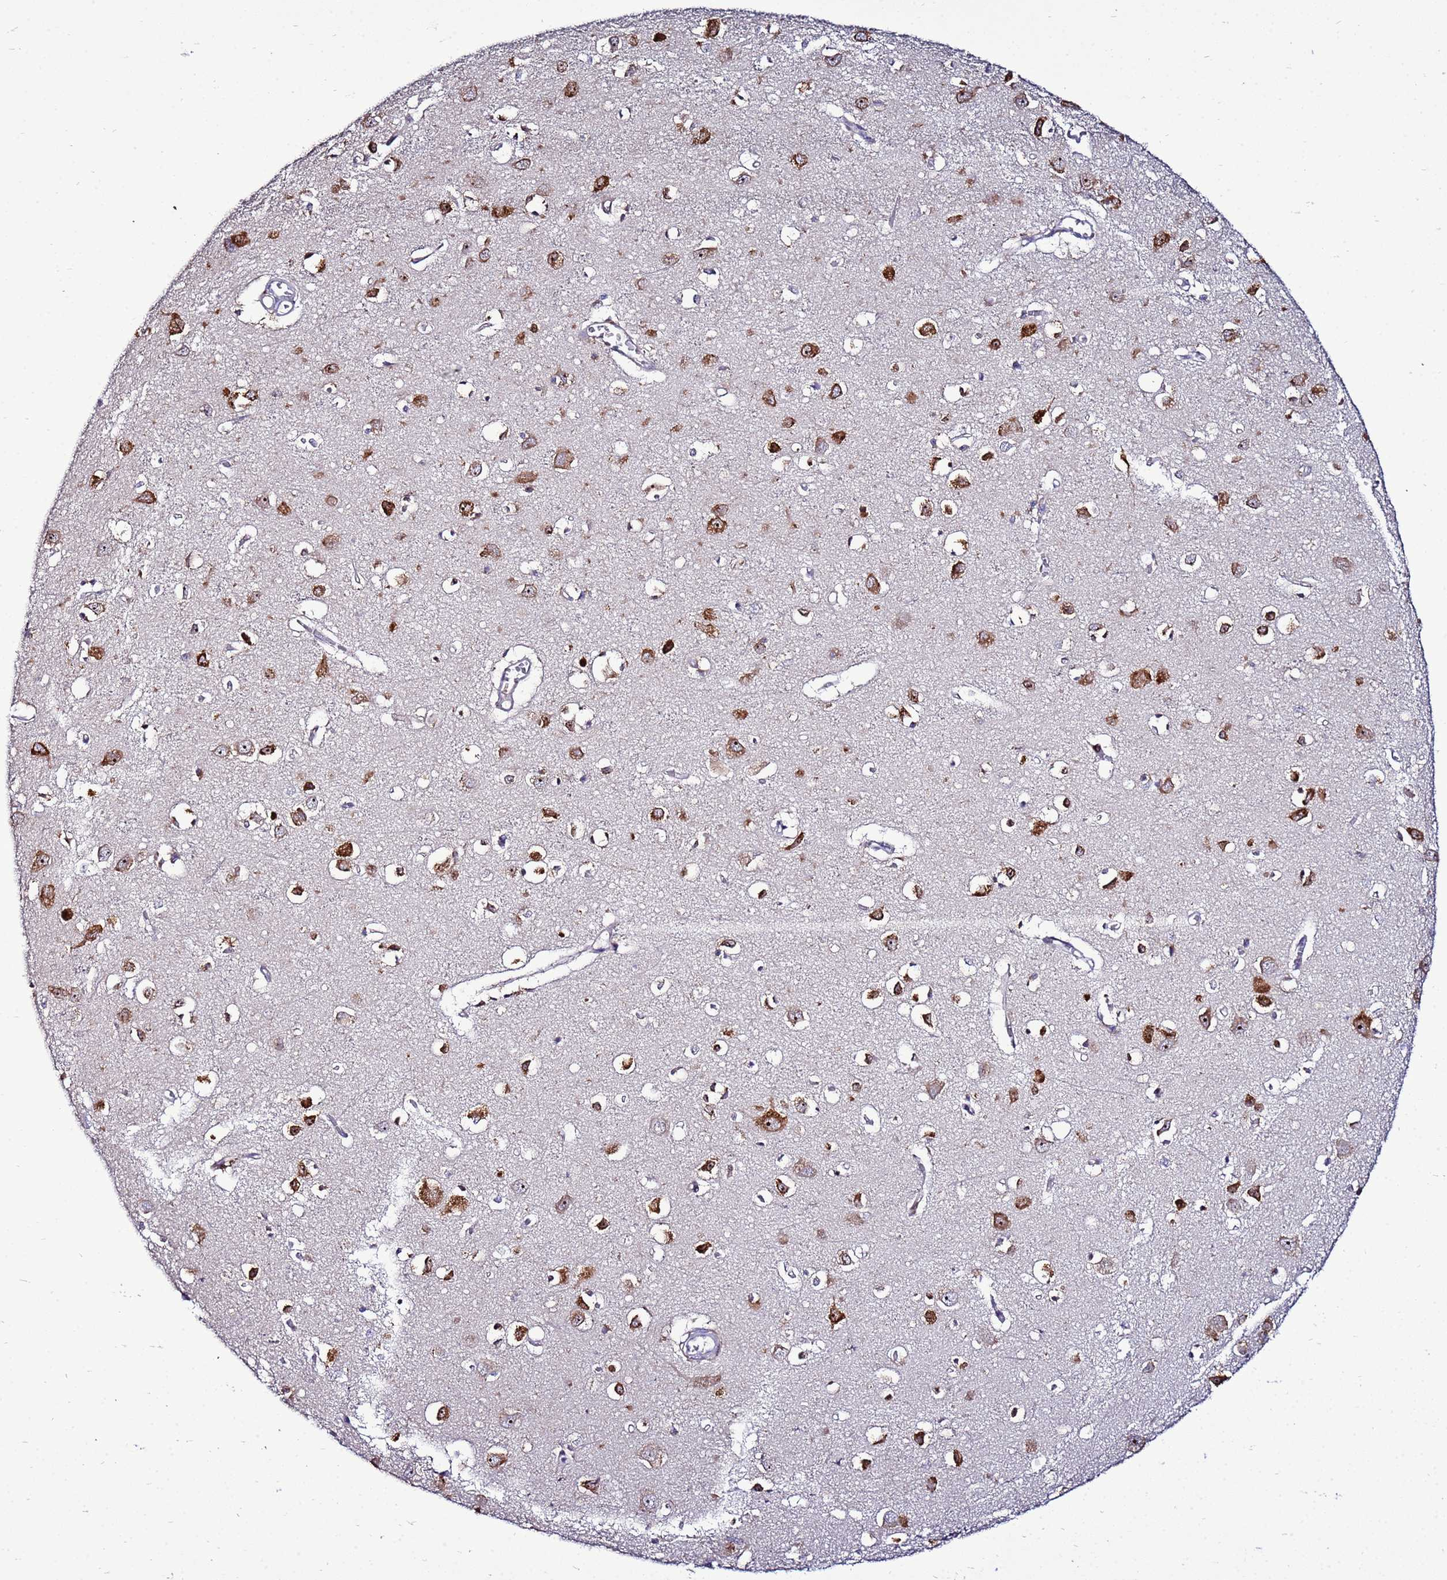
{"staining": {"intensity": "negative", "quantity": "none", "location": "none"}, "tissue": "cerebral cortex", "cell_type": "Endothelial cells", "image_type": "normal", "snomed": [{"axis": "morphology", "description": "Normal tissue, NOS"}, {"axis": "topography", "description": "Cerebral cortex"}], "caption": "Immunohistochemical staining of unremarkable human cerebral cortex exhibits no significant staining in endothelial cells. (Immunohistochemistry (ihc), brightfield microscopy, high magnification).", "gene": "NOL8", "patient": {"sex": "female", "age": 64}}